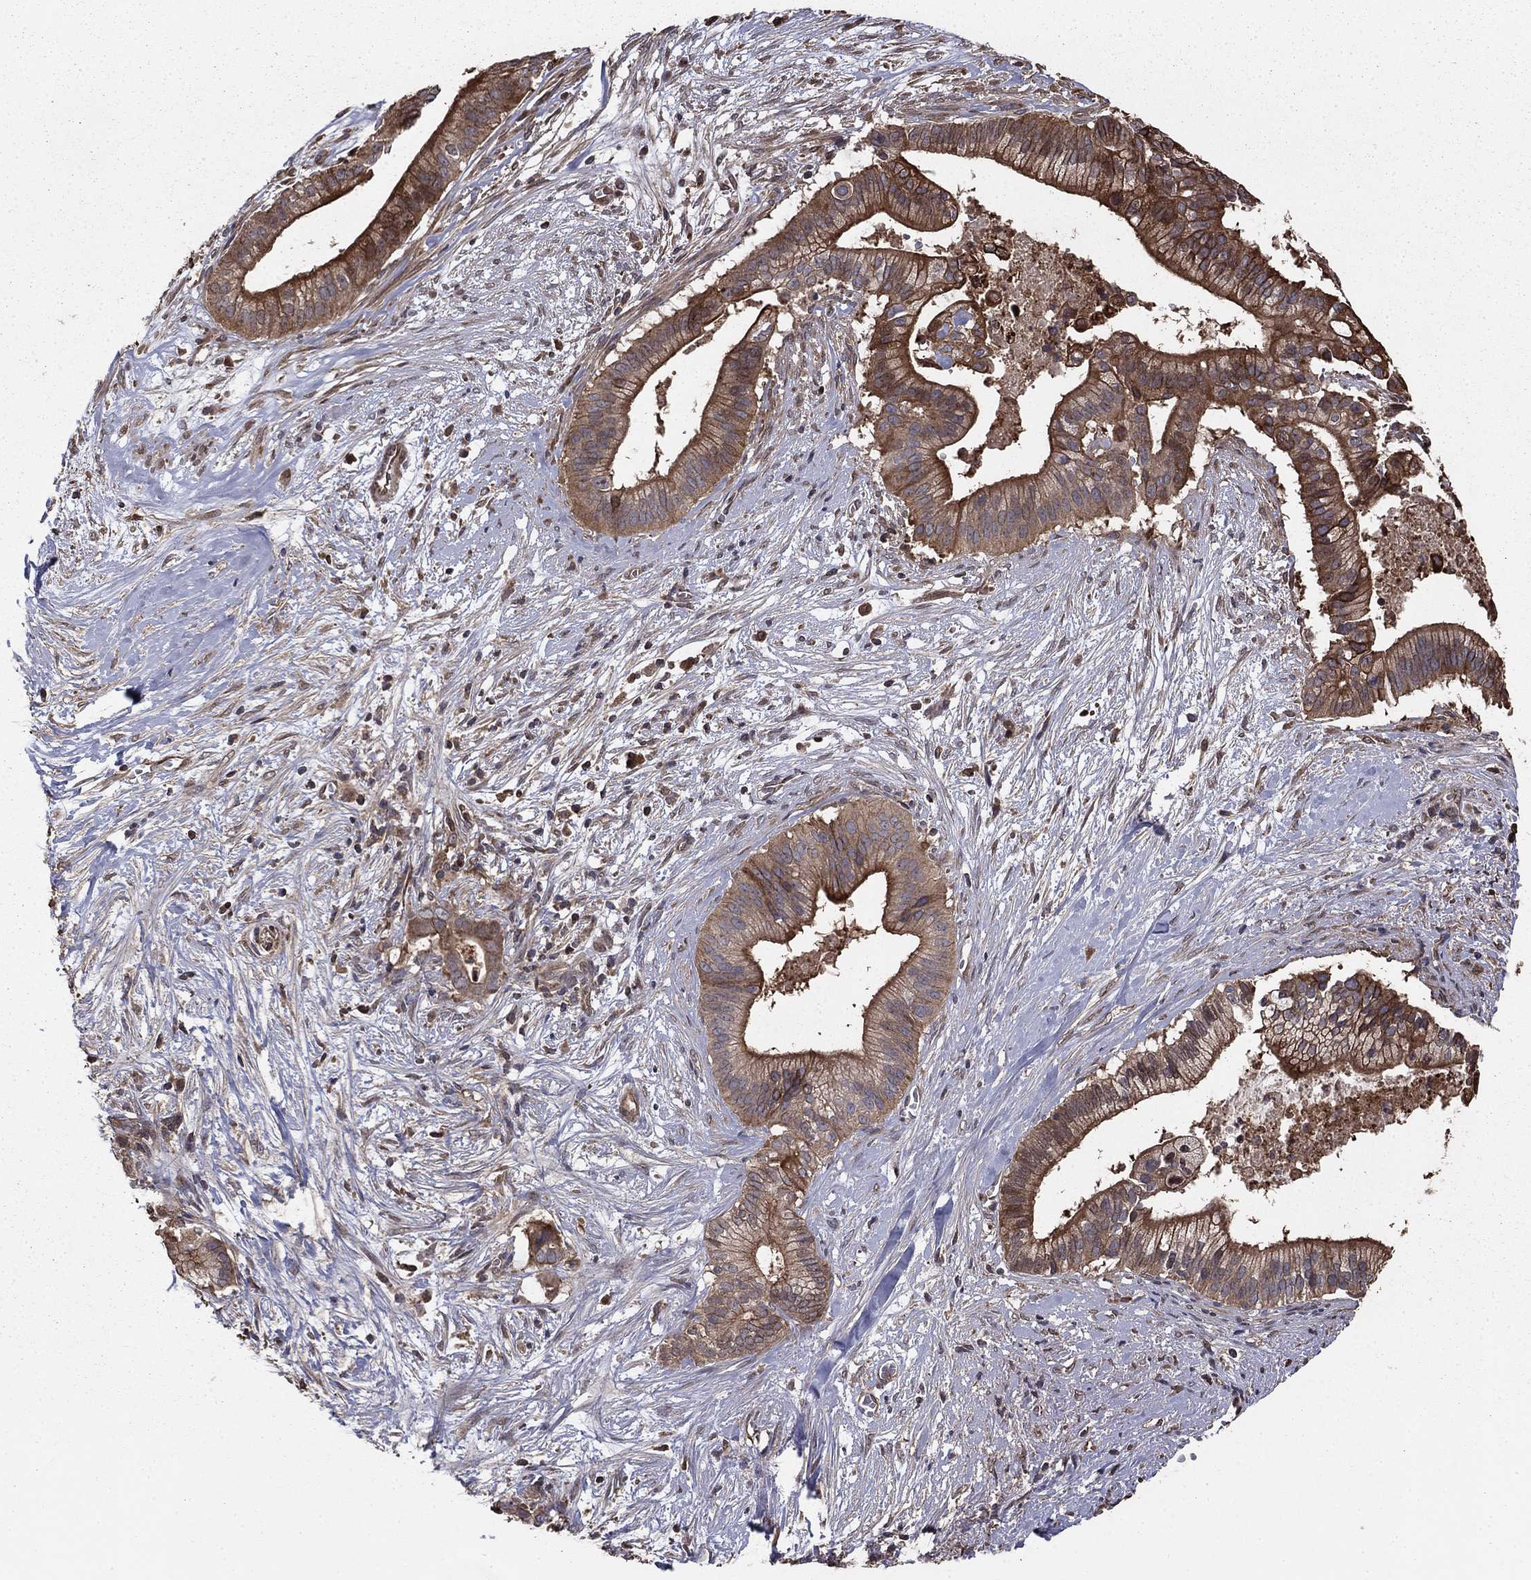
{"staining": {"intensity": "moderate", "quantity": "25%-75%", "location": "cytoplasmic/membranous"}, "tissue": "pancreatic cancer", "cell_type": "Tumor cells", "image_type": "cancer", "snomed": [{"axis": "morphology", "description": "Adenocarcinoma, NOS"}, {"axis": "topography", "description": "Pancreas"}], "caption": "A brown stain highlights moderate cytoplasmic/membranous expression of a protein in pancreatic cancer (adenocarcinoma) tumor cells.", "gene": "GYG1", "patient": {"sex": "male", "age": 61}}